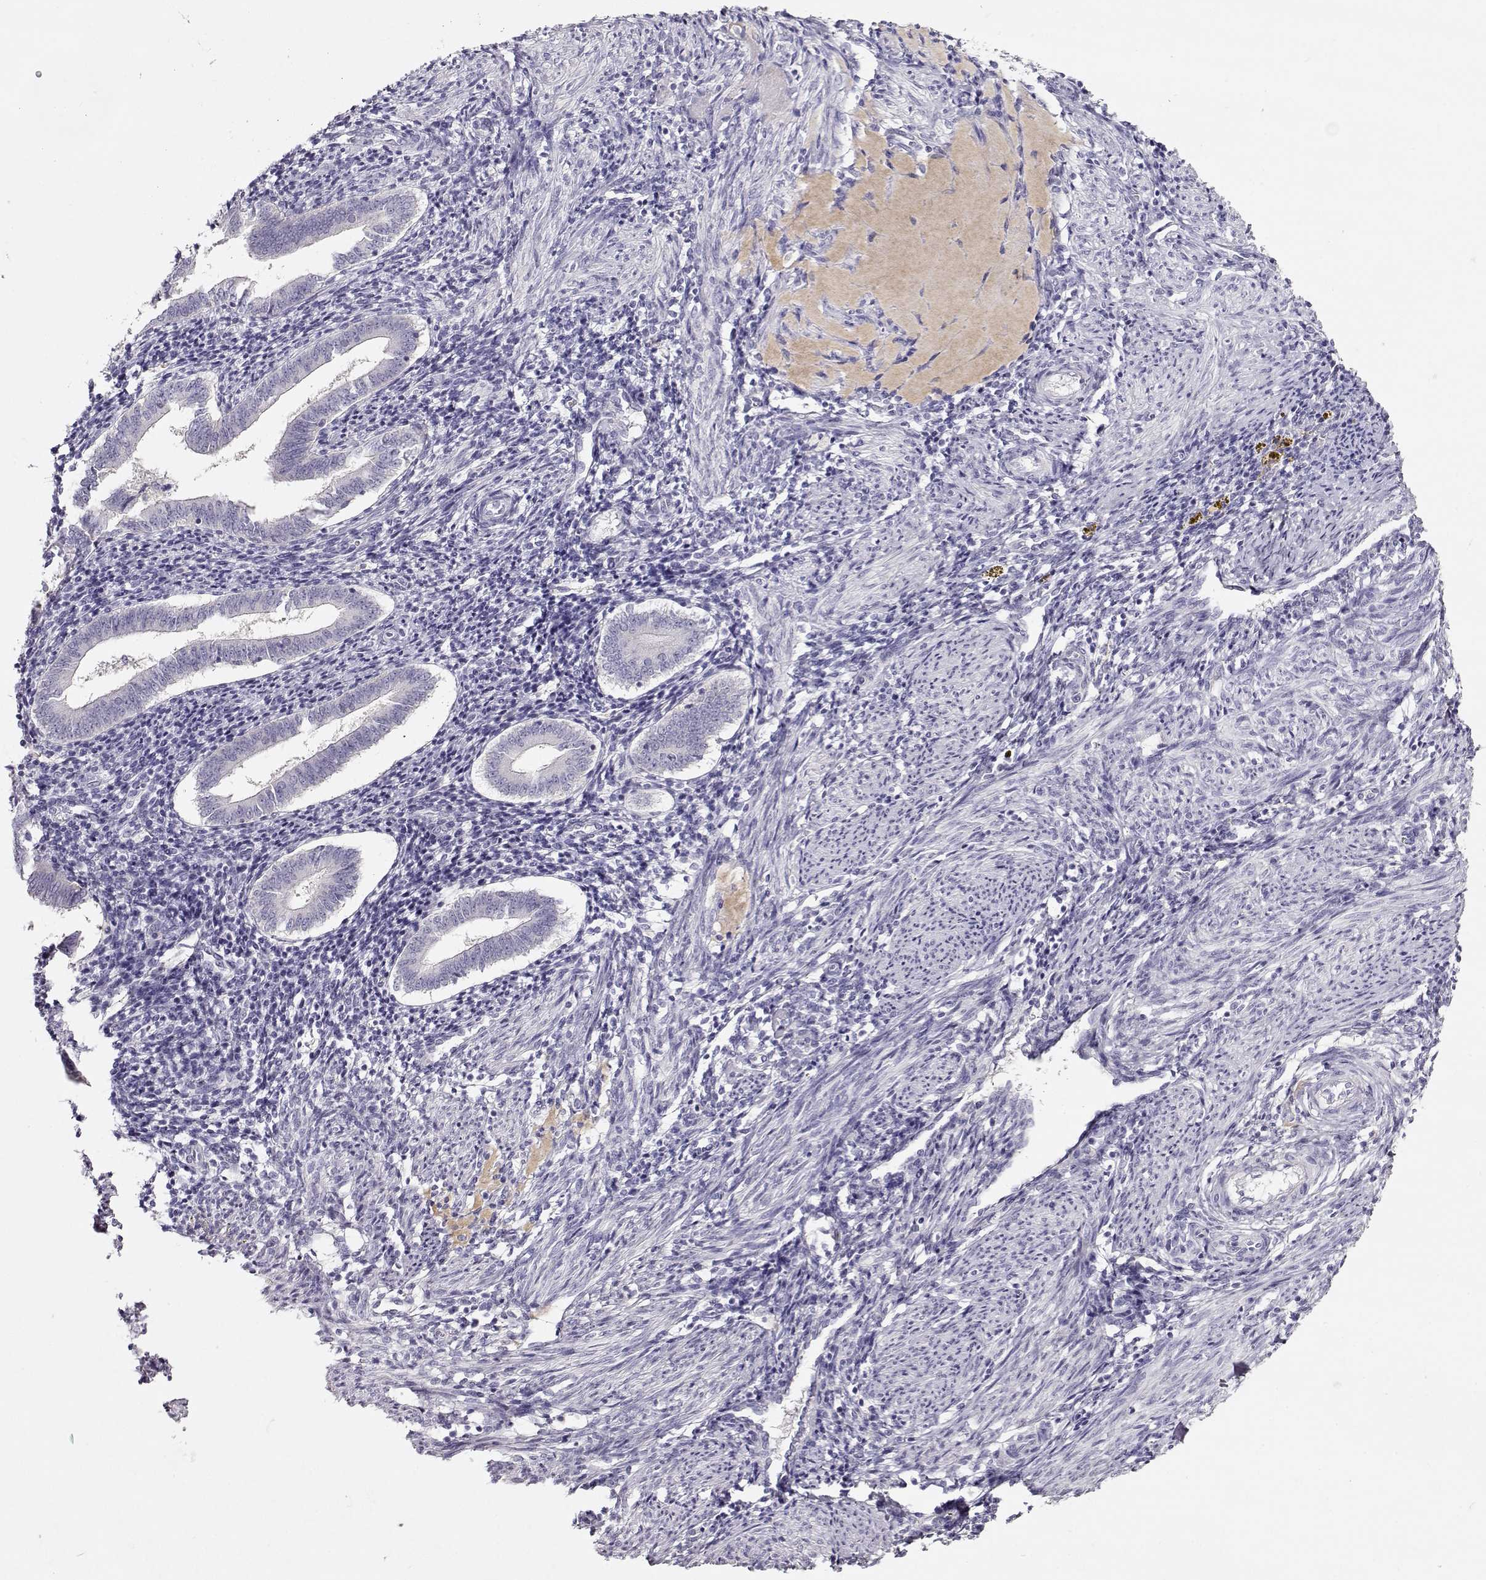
{"staining": {"intensity": "negative", "quantity": "none", "location": "none"}, "tissue": "endometrium", "cell_type": "Cells in endometrial stroma", "image_type": "normal", "snomed": [{"axis": "morphology", "description": "Normal tissue, NOS"}, {"axis": "topography", "description": "Endometrium"}], "caption": "IHC image of benign endometrium: human endometrium stained with DAB (3,3'-diaminobenzidine) displays no significant protein staining in cells in endometrial stroma.", "gene": "NDRG4", "patient": {"sex": "female", "age": 25}}